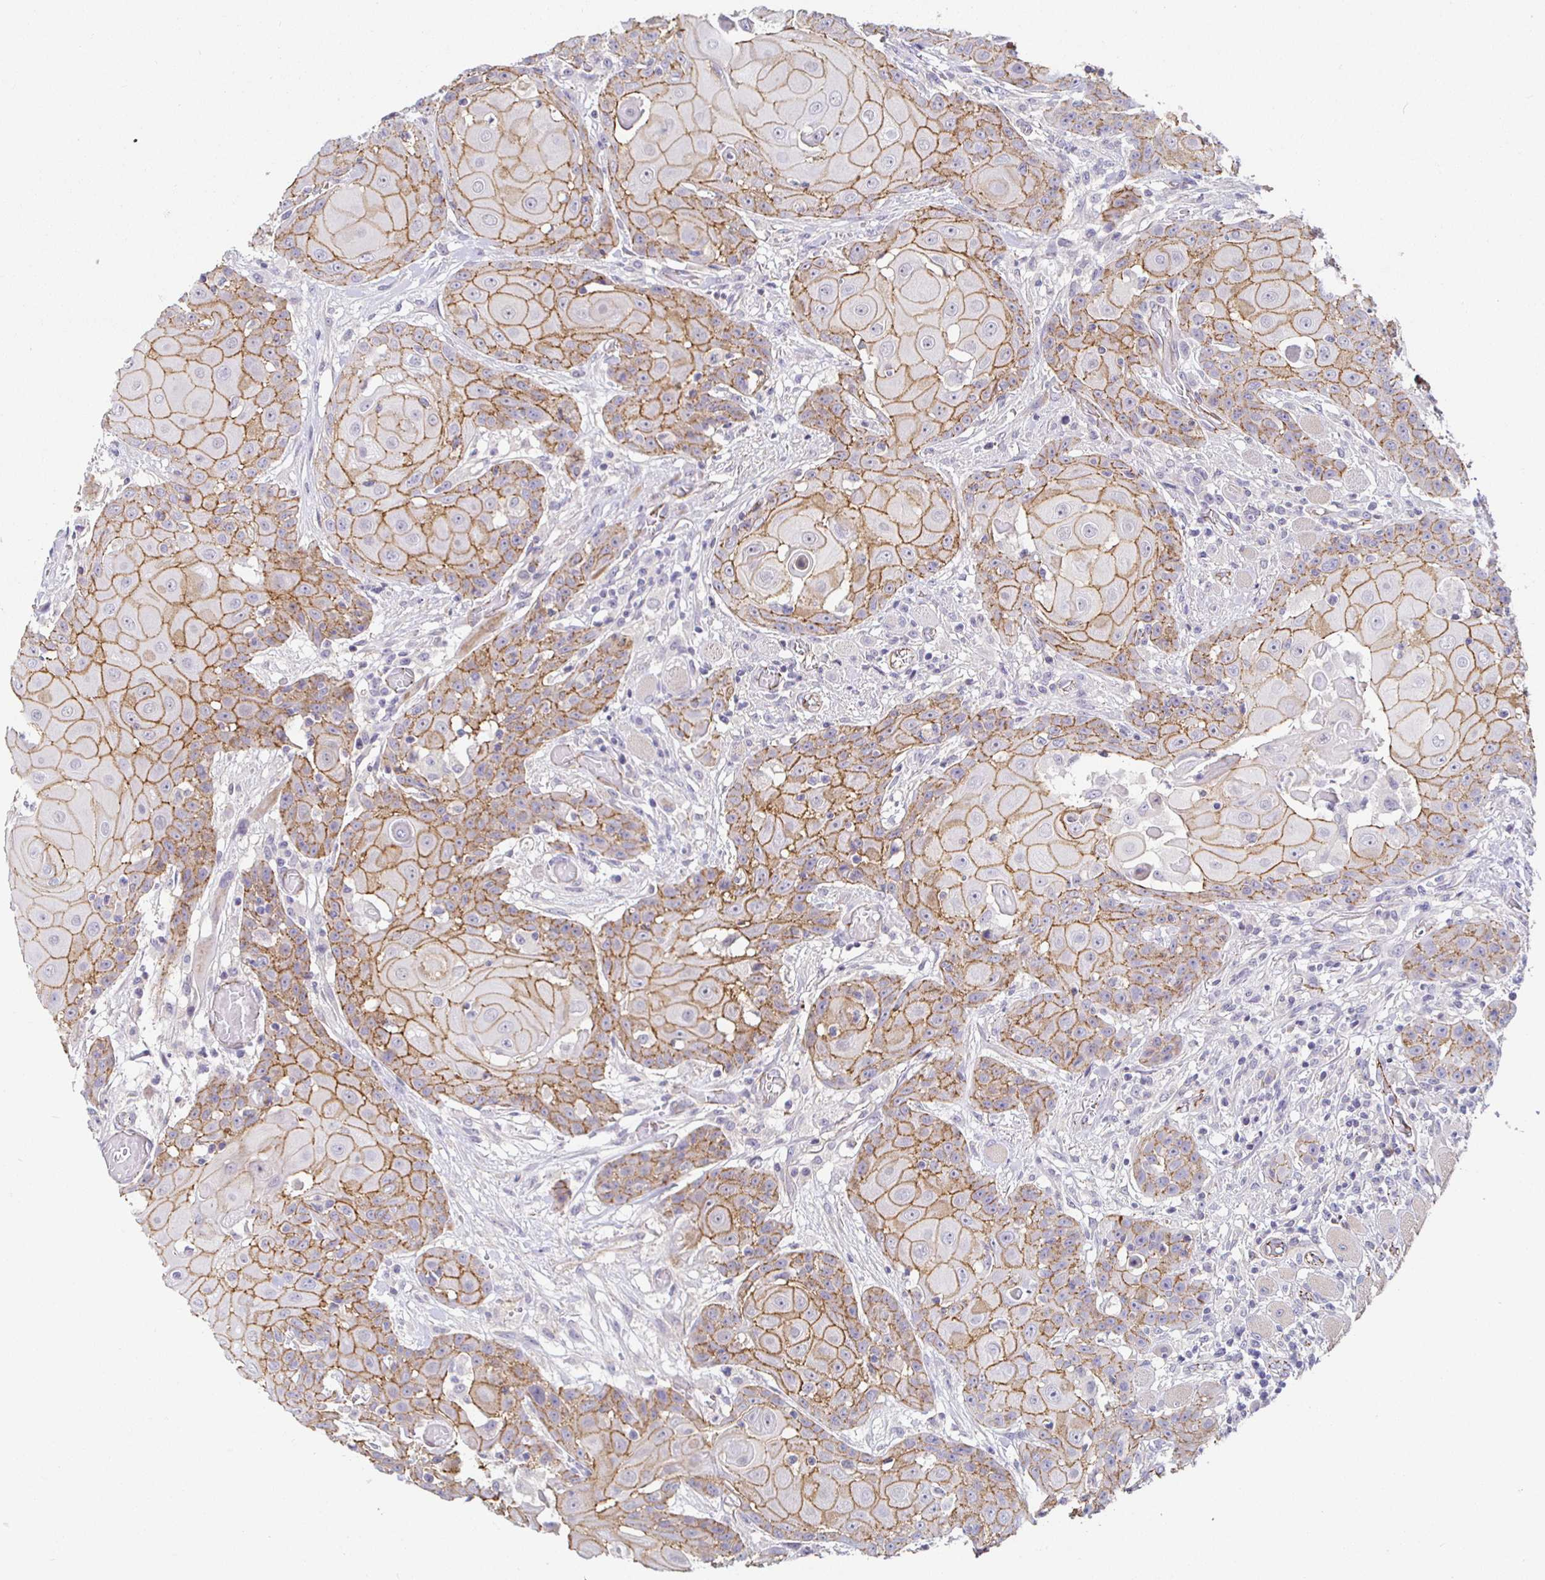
{"staining": {"intensity": "moderate", "quantity": "25%-75%", "location": "cytoplasmic/membranous"}, "tissue": "head and neck cancer", "cell_type": "Tumor cells", "image_type": "cancer", "snomed": [{"axis": "morphology", "description": "Normal tissue, NOS"}, {"axis": "morphology", "description": "Squamous cell carcinoma, NOS"}, {"axis": "topography", "description": "Oral tissue"}, {"axis": "topography", "description": "Head-Neck"}], "caption": "Protein expression analysis of human head and neck cancer reveals moderate cytoplasmic/membranous expression in about 25%-75% of tumor cells.", "gene": "PIWIL3", "patient": {"sex": "female", "age": 55}}